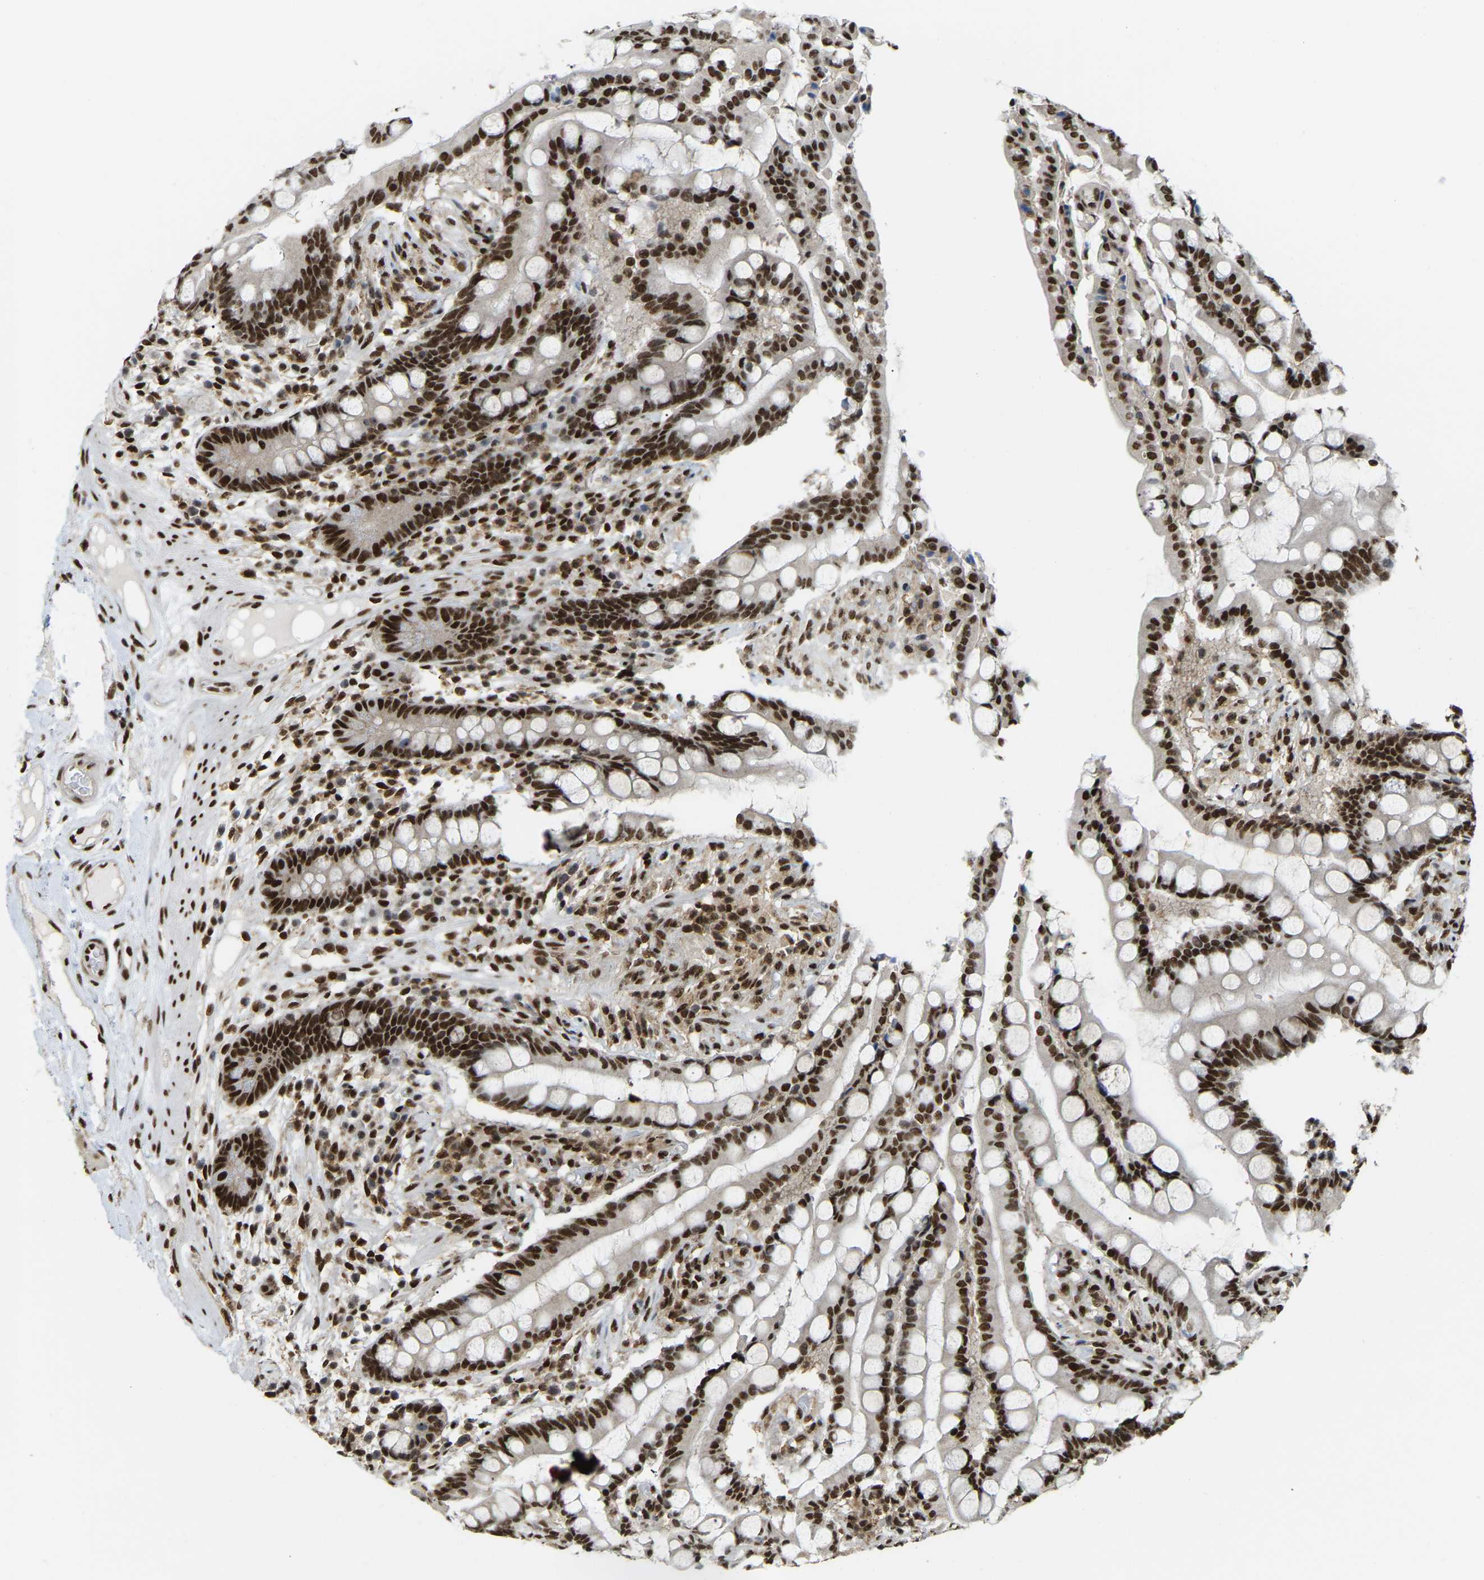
{"staining": {"intensity": "moderate", "quantity": ">75%", "location": "nuclear"}, "tissue": "colon", "cell_type": "Endothelial cells", "image_type": "normal", "snomed": [{"axis": "morphology", "description": "Normal tissue, NOS"}, {"axis": "topography", "description": "Colon"}], "caption": "Moderate nuclear expression for a protein is appreciated in approximately >75% of endothelial cells of unremarkable colon using IHC.", "gene": "NUMA1", "patient": {"sex": "male", "age": 73}}